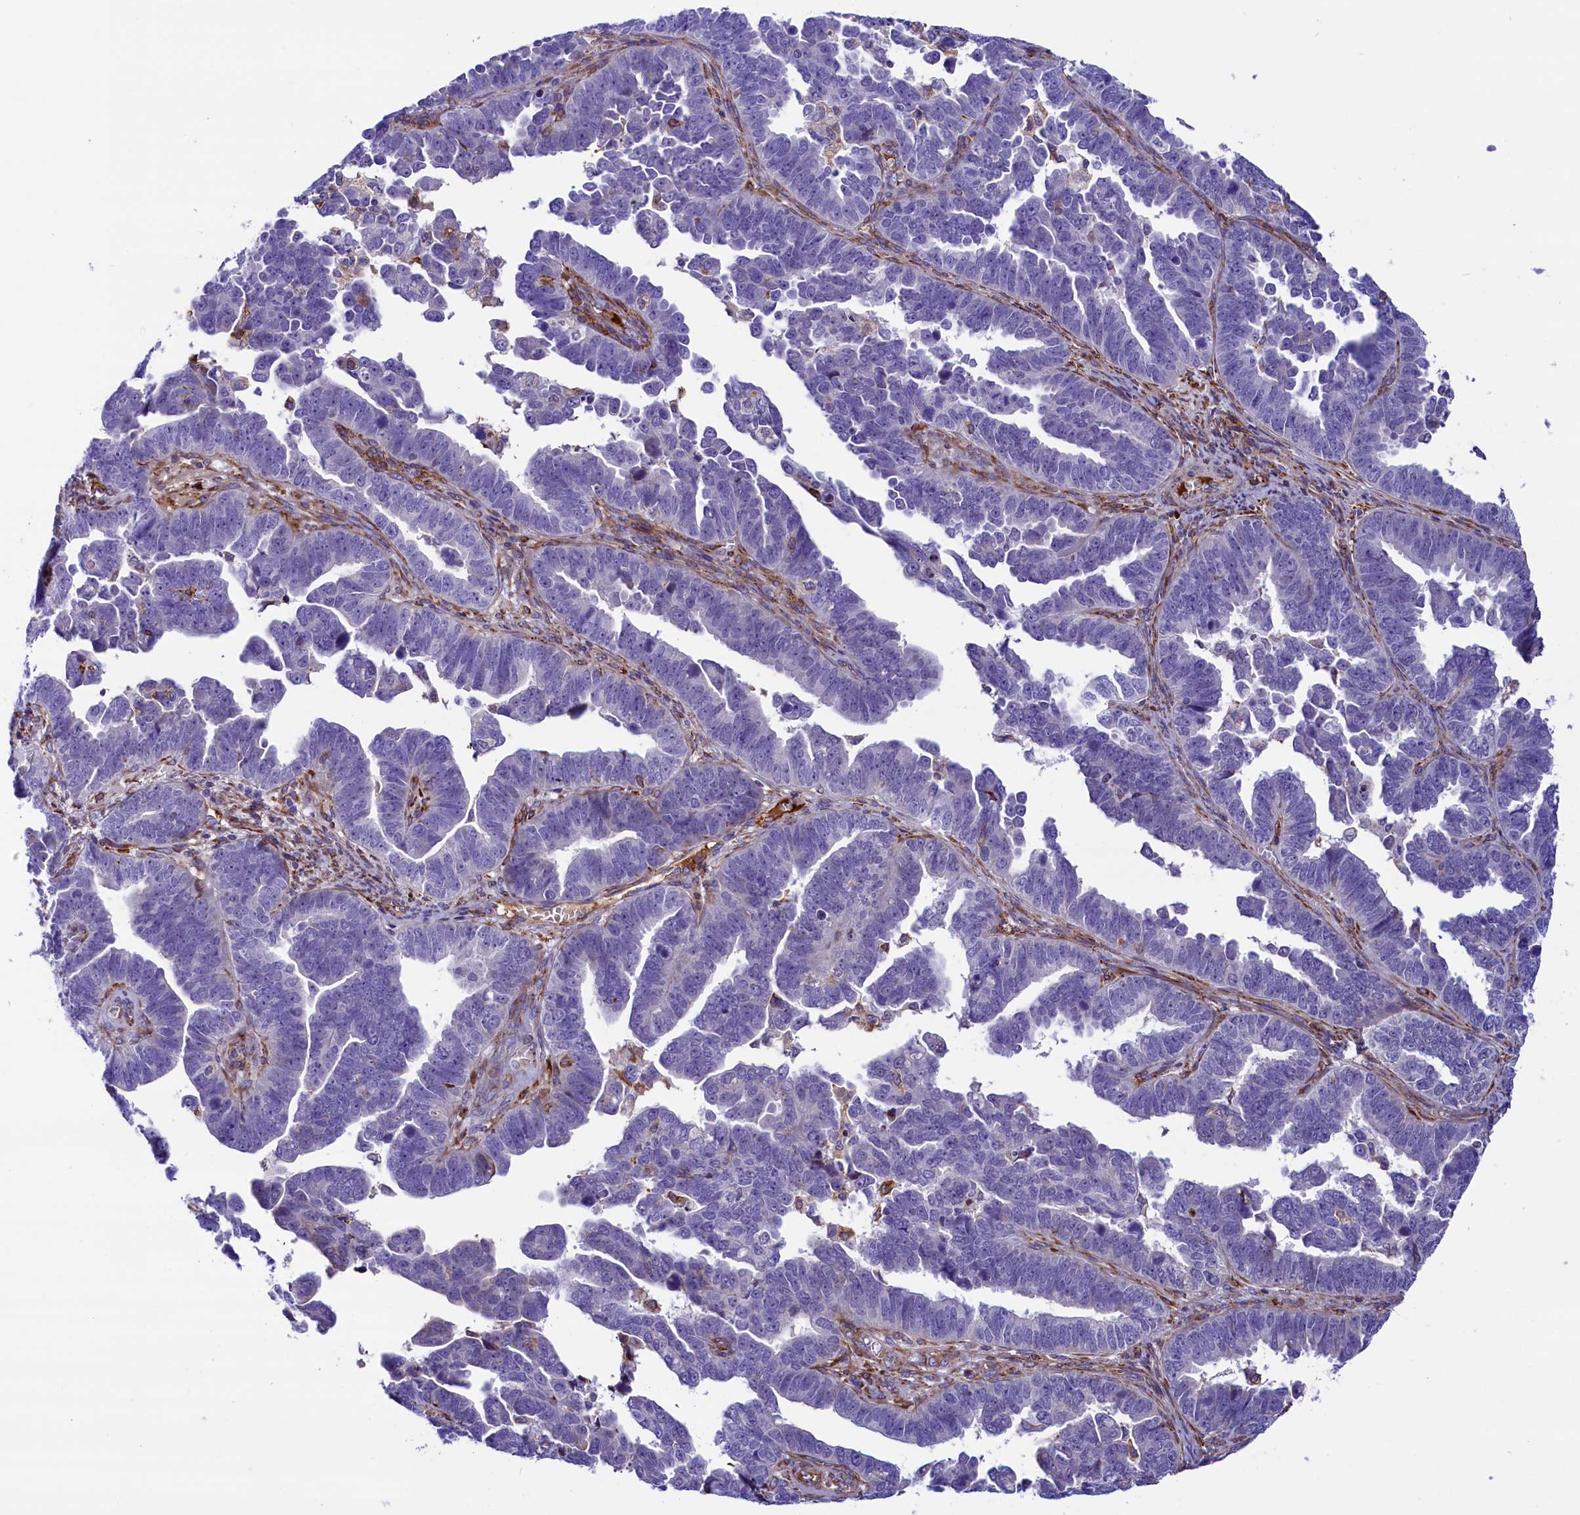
{"staining": {"intensity": "negative", "quantity": "none", "location": "none"}, "tissue": "endometrial cancer", "cell_type": "Tumor cells", "image_type": "cancer", "snomed": [{"axis": "morphology", "description": "Adenocarcinoma, NOS"}, {"axis": "topography", "description": "Endometrium"}], "caption": "Immunohistochemistry image of neoplastic tissue: human endometrial cancer stained with DAB exhibits no significant protein positivity in tumor cells.", "gene": "CMTR2", "patient": {"sex": "female", "age": 75}}